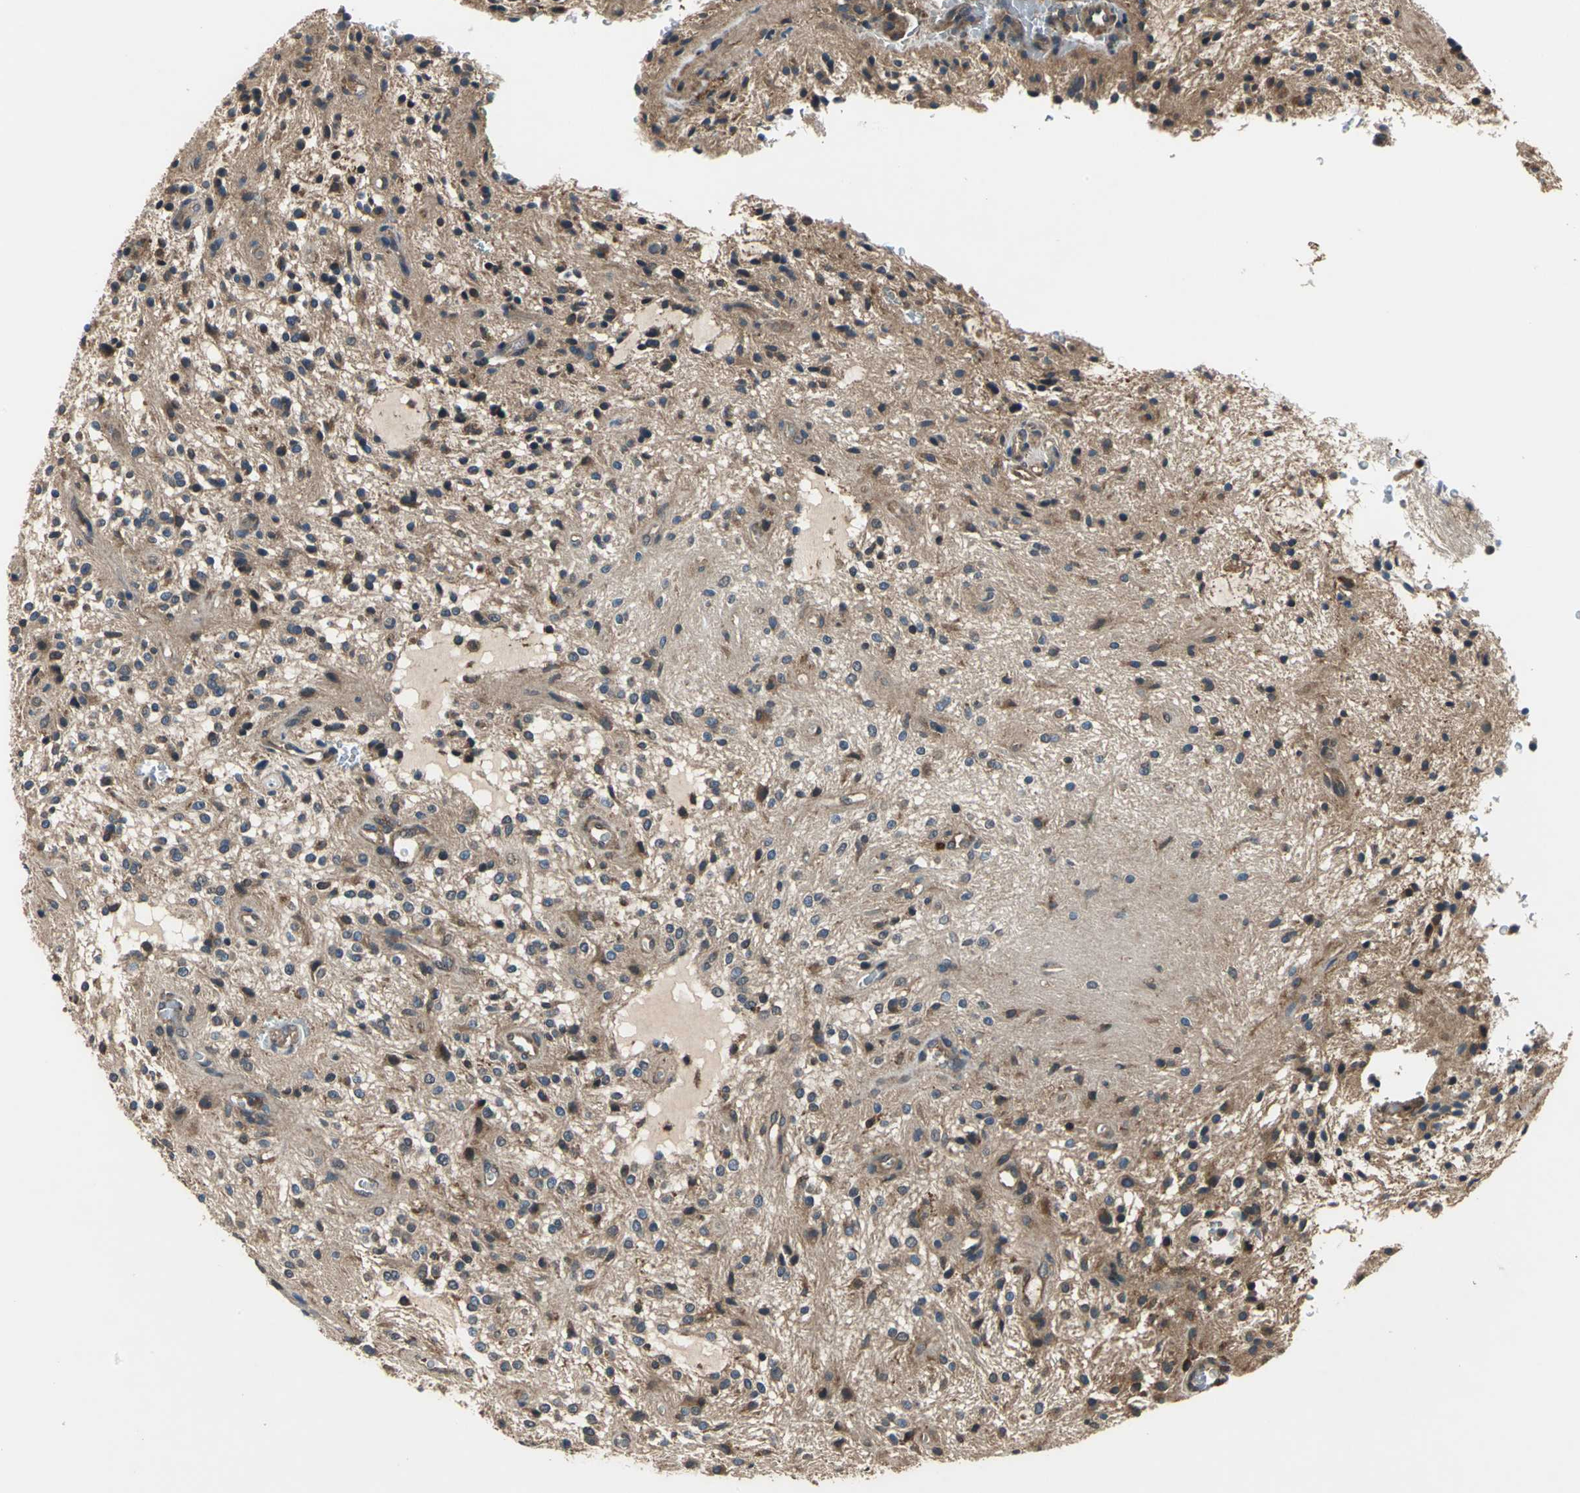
{"staining": {"intensity": "moderate", "quantity": "<25%", "location": "nuclear"}, "tissue": "glioma", "cell_type": "Tumor cells", "image_type": "cancer", "snomed": [{"axis": "morphology", "description": "Glioma, malignant, NOS"}, {"axis": "topography", "description": "Cerebellum"}], "caption": "Glioma (malignant) tissue reveals moderate nuclear staining in about <25% of tumor cells, visualized by immunohistochemistry.", "gene": "EIF2B2", "patient": {"sex": "female", "age": 10}}